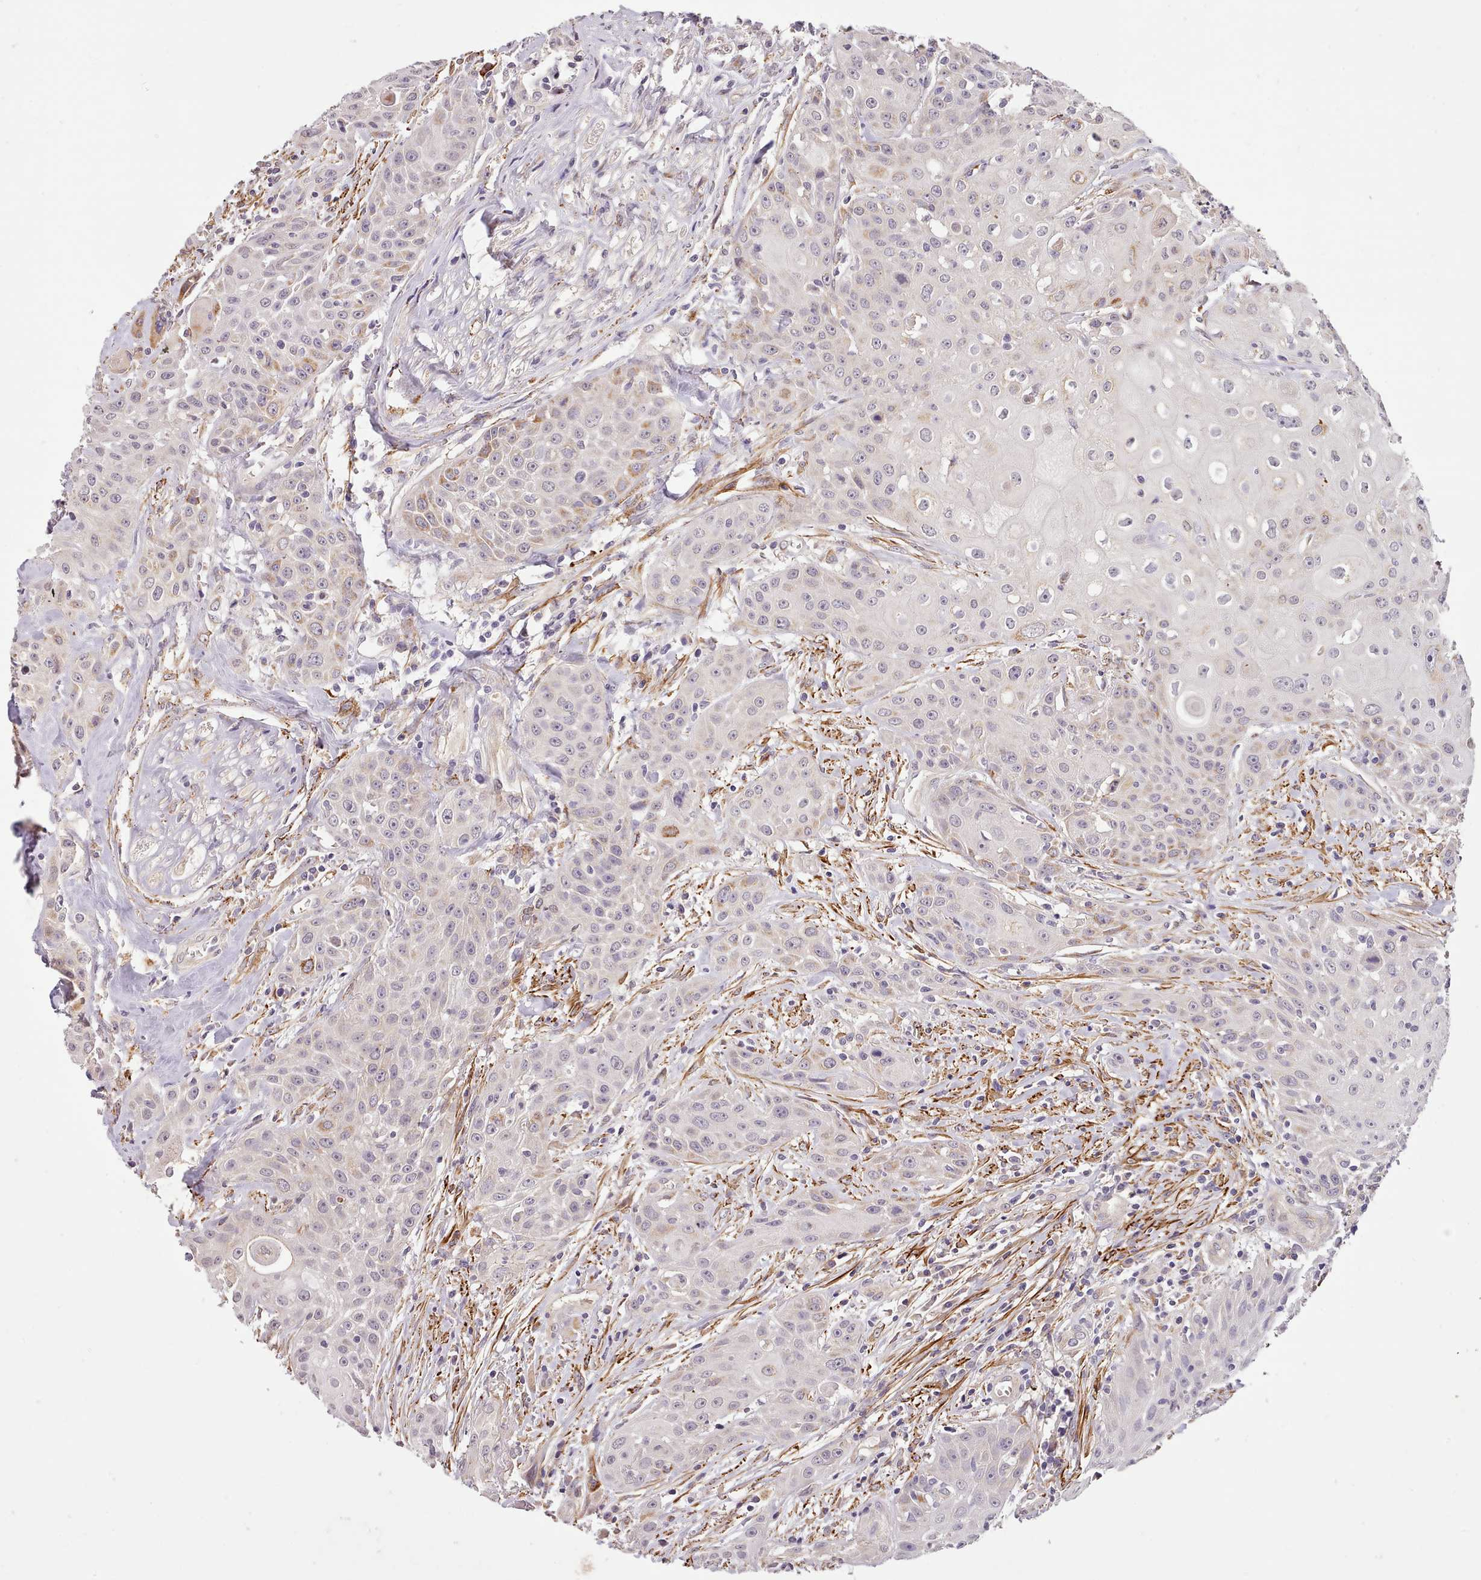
{"staining": {"intensity": "negative", "quantity": "none", "location": "none"}, "tissue": "head and neck cancer", "cell_type": "Tumor cells", "image_type": "cancer", "snomed": [{"axis": "morphology", "description": "Squamous cell carcinoma, NOS"}, {"axis": "topography", "description": "Oral tissue"}, {"axis": "topography", "description": "Head-Neck"}], "caption": "The image reveals no staining of tumor cells in head and neck cancer.", "gene": "ZNF658", "patient": {"sex": "female", "age": 82}}